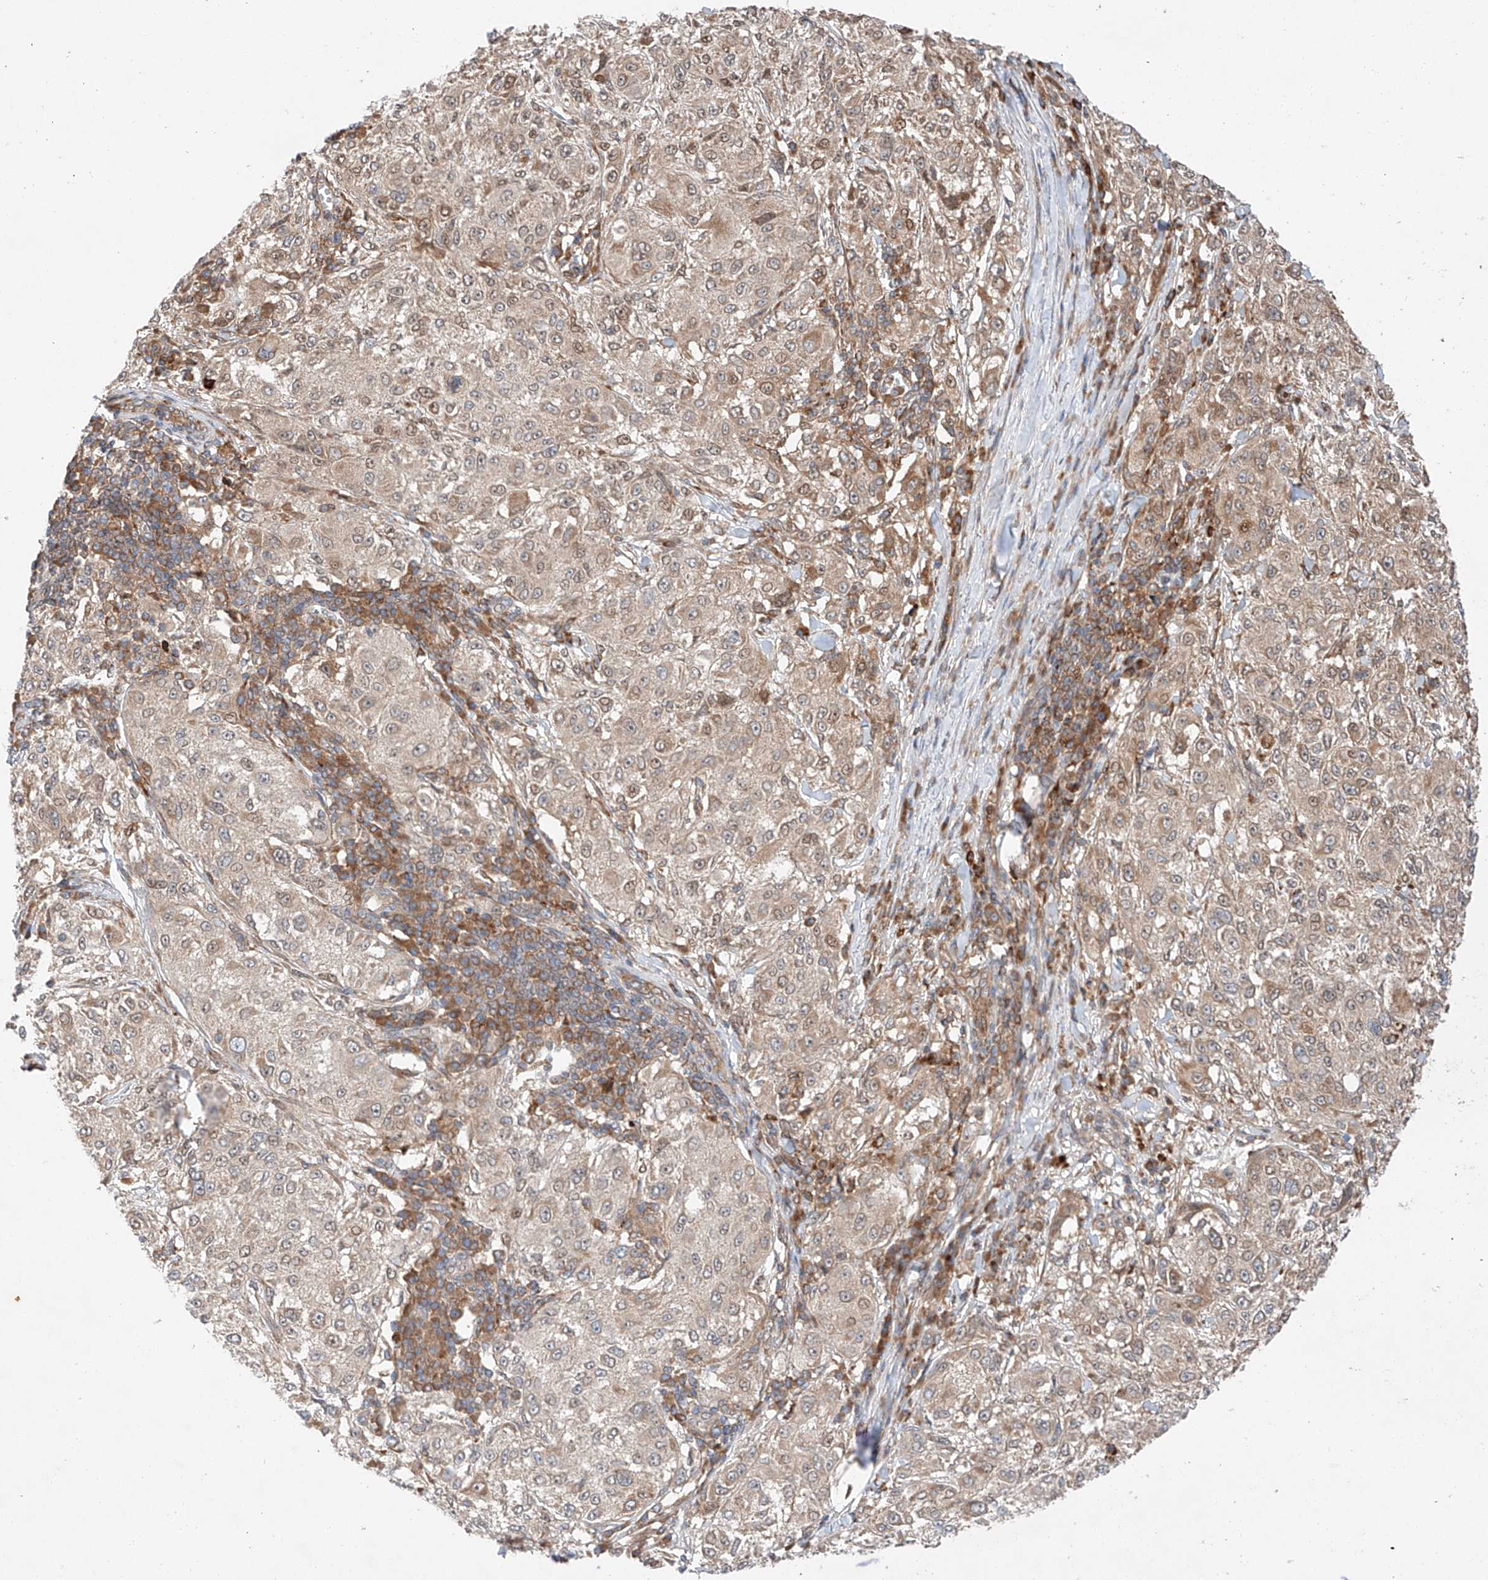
{"staining": {"intensity": "weak", "quantity": ">75%", "location": "cytoplasmic/membranous,nuclear"}, "tissue": "melanoma", "cell_type": "Tumor cells", "image_type": "cancer", "snomed": [{"axis": "morphology", "description": "Necrosis, NOS"}, {"axis": "morphology", "description": "Malignant melanoma, NOS"}, {"axis": "topography", "description": "Skin"}], "caption": "Weak cytoplasmic/membranous and nuclear staining for a protein is seen in about >75% of tumor cells of melanoma using IHC.", "gene": "RUSC1", "patient": {"sex": "female", "age": 87}}